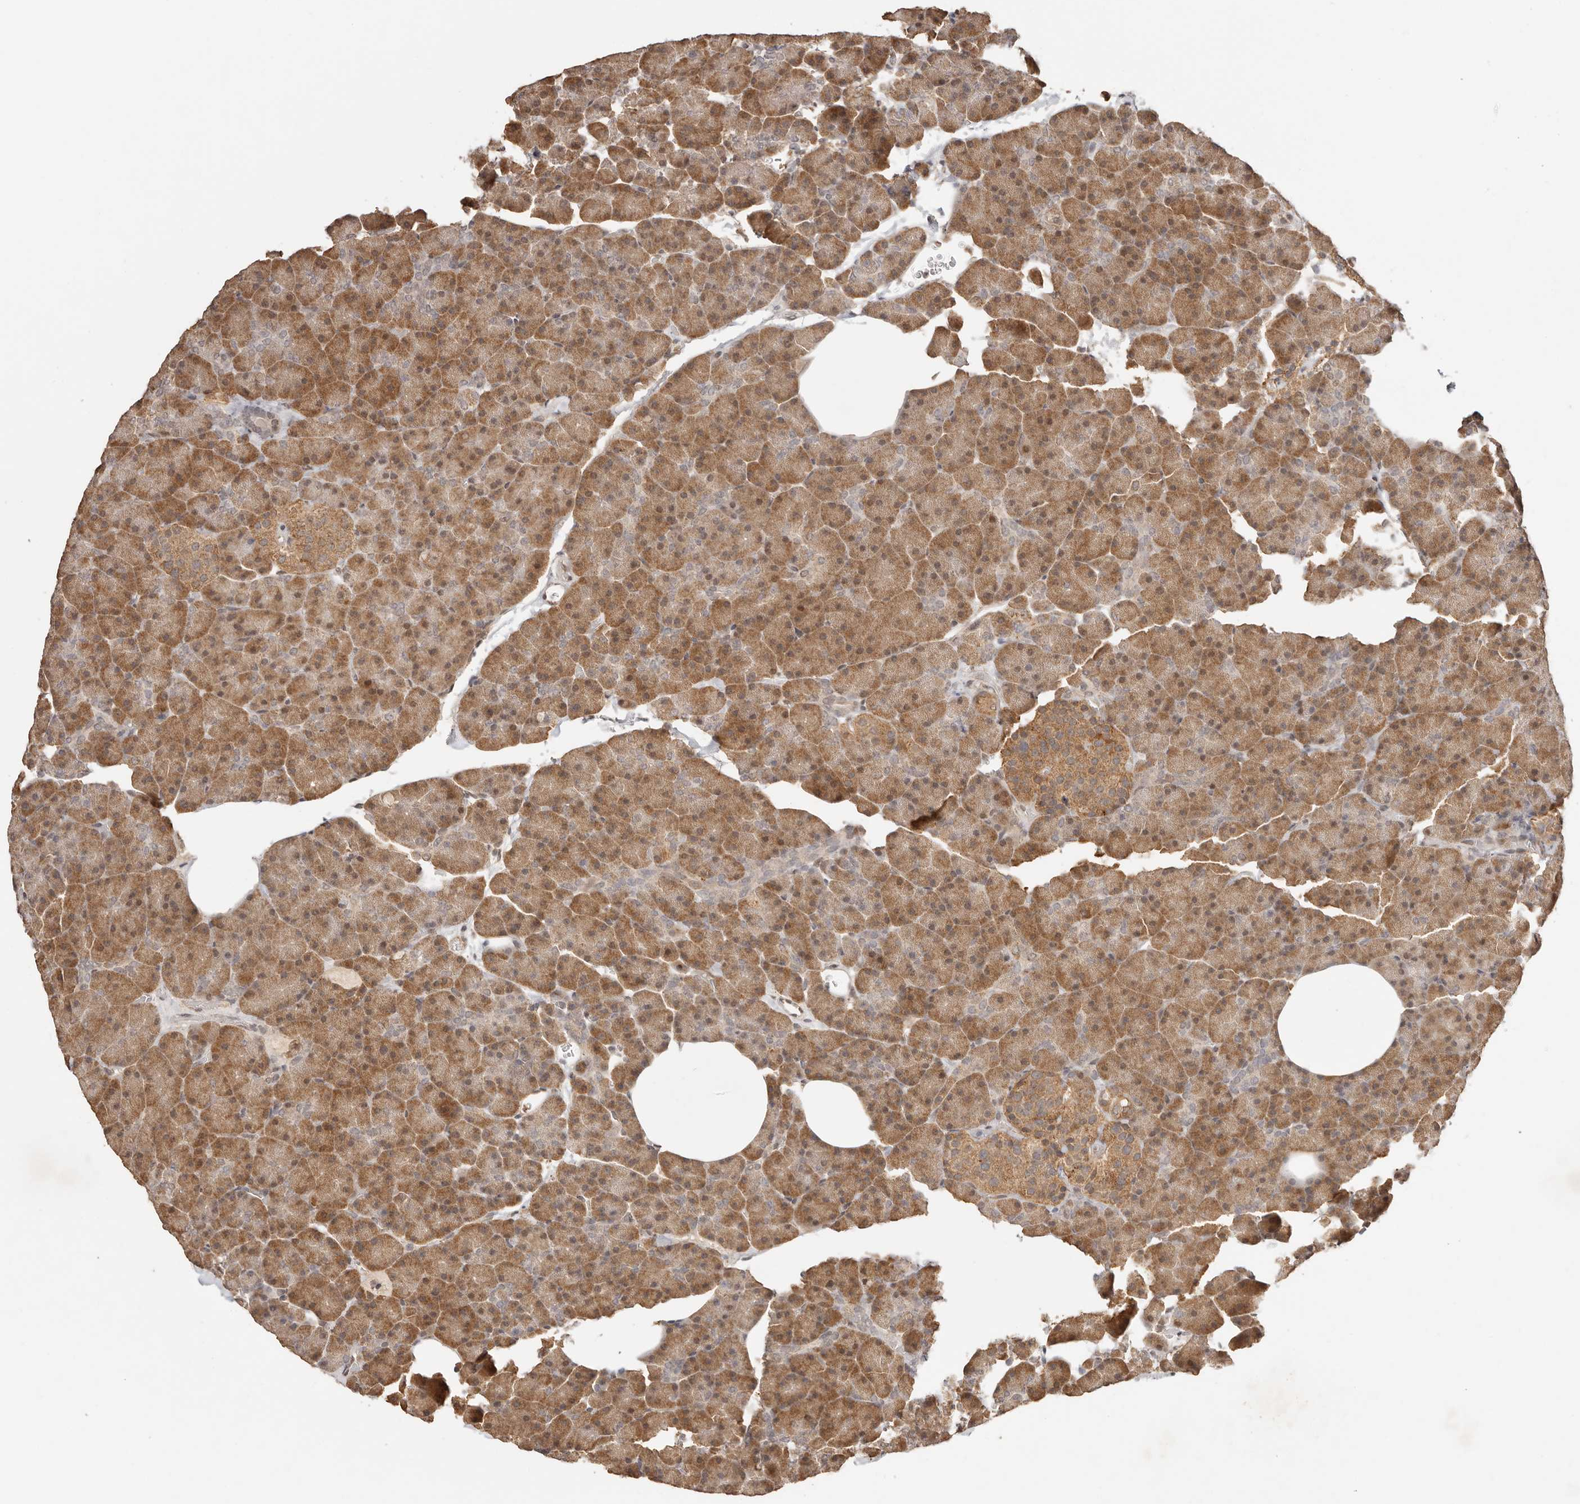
{"staining": {"intensity": "moderate", "quantity": "25%-75%", "location": "cytoplasmic/membranous,nuclear"}, "tissue": "pancreas", "cell_type": "Exocrine glandular cells", "image_type": "normal", "snomed": [{"axis": "morphology", "description": "Normal tissue, NOS"}, {"axis": "morphology", "description": "Carcinoid, malignant, NOS"}, {"axis": "topography", "description": "Pancreas"}], "caption": "Immunohistochemistry staining of benign pancreas, which exhibits medium levels of moderate cytoplasmic/membranous,nuclear staining in about 25%-75% of exocrine glandular cells indicating moderate cytoplasmic/membranous,nuclear protein staining. The staining was performed using DAB (3,3'-diaminobenzidine) (brown) for protein detection and nuclei were counterstained in hematoxylin (blue).", "gene": "SEC14L1", "patient": {"sex": "female", "age": 35}}